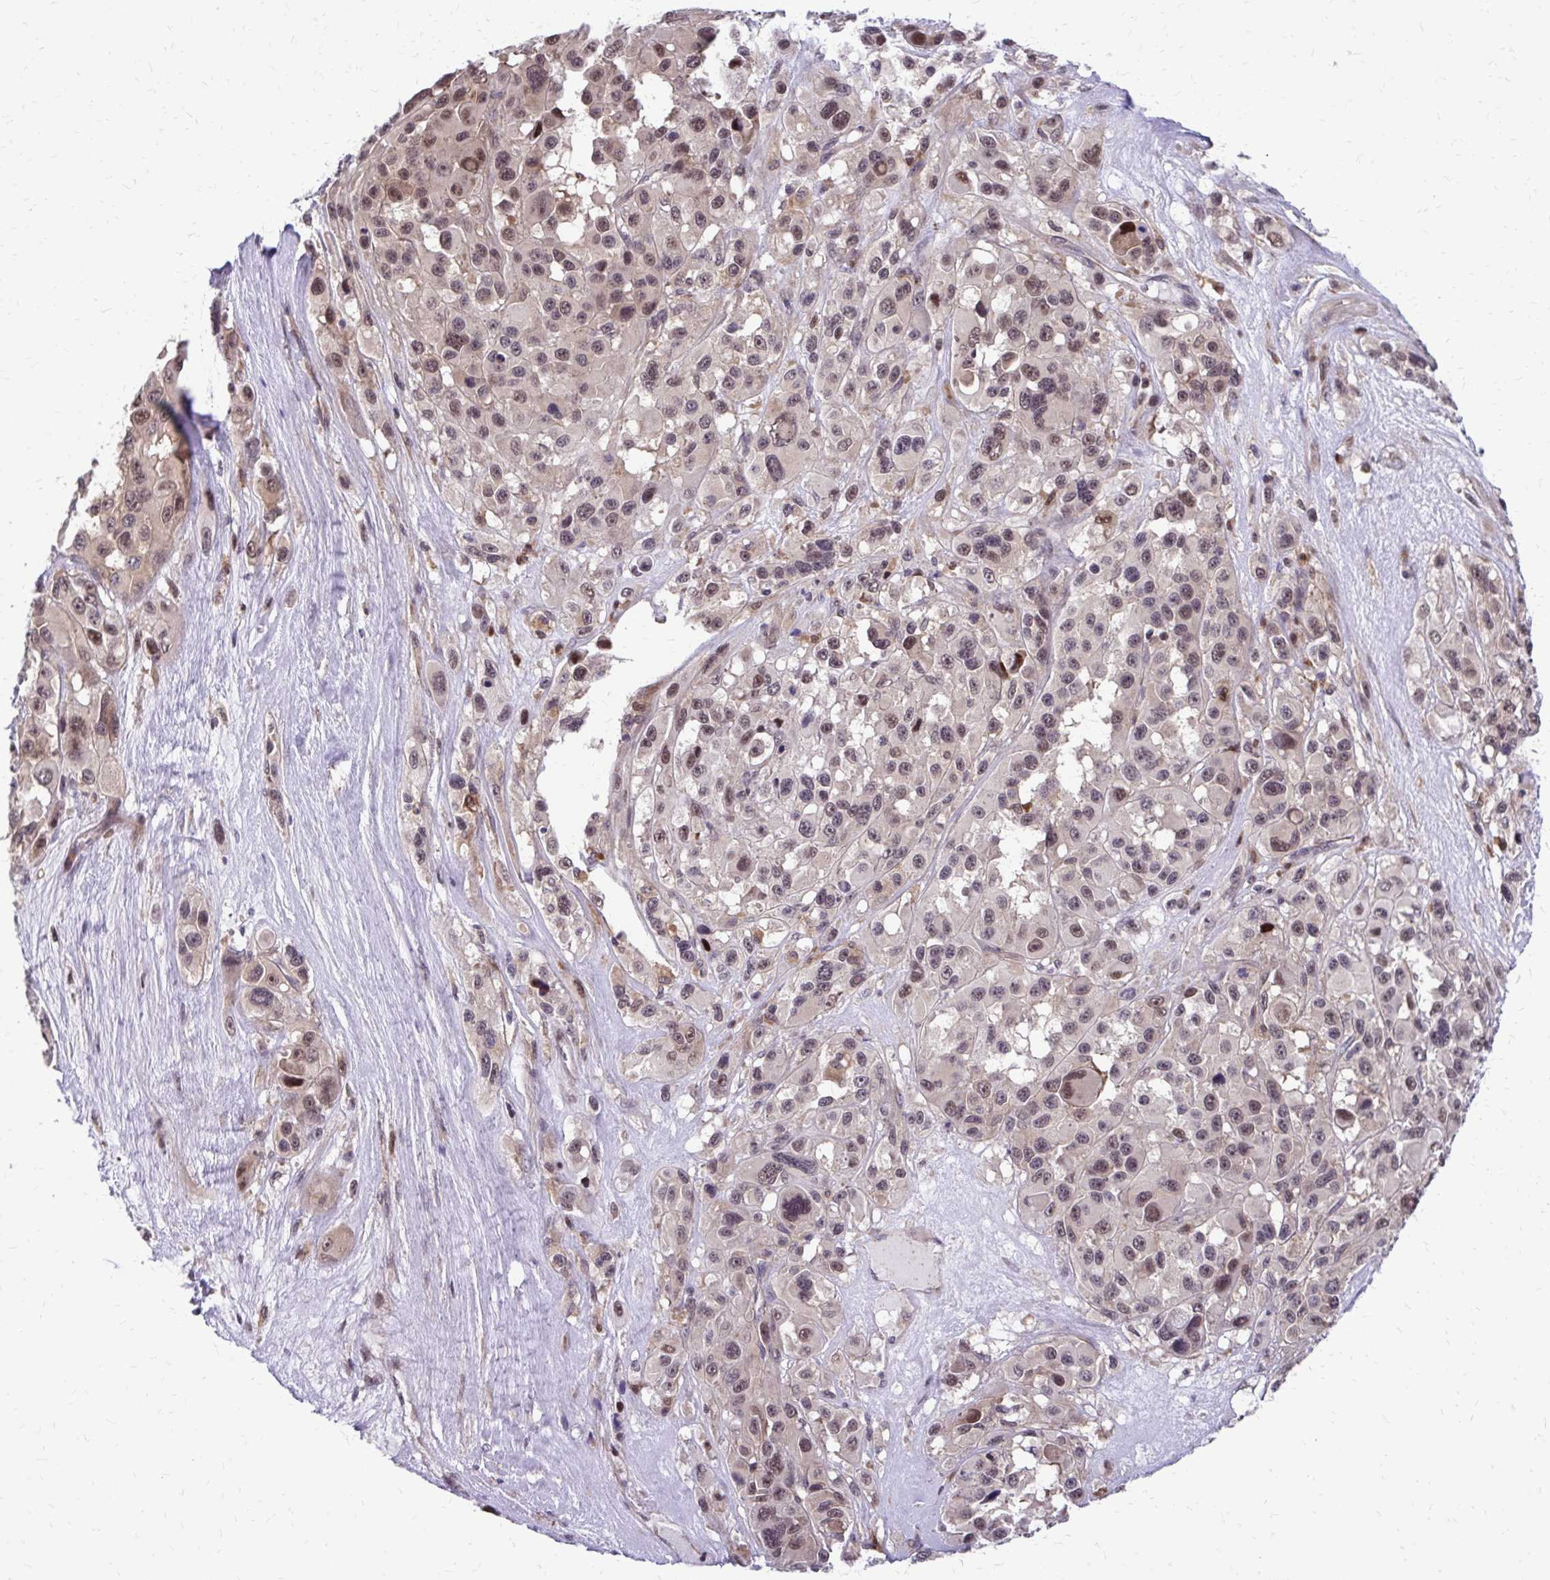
{"staining": {"intensity": "moderate", "quantity": ">75%", "location": "nuclear"}, "tissue": "melanoma", "cell_type": "Tumor cells", "image_type": "cancer", "snomed": [{"axis": "morphology", "description": "Malignant melanoma, Metastatic site"}, {"axis": "topography", "description": "Lymph node"}], "caption": "A medium amount of moderate nuclear expression is present in about >75% of tumor cells in melanoma tissue. The staining was performed using DAB (3,3'-diaminobenzidine), with brown indicating positive protein expression. Nuclei are stained blue with hematoxylin.", "gene": "ANKRD30B", "patient": {"sex": "female", "age": 65}}